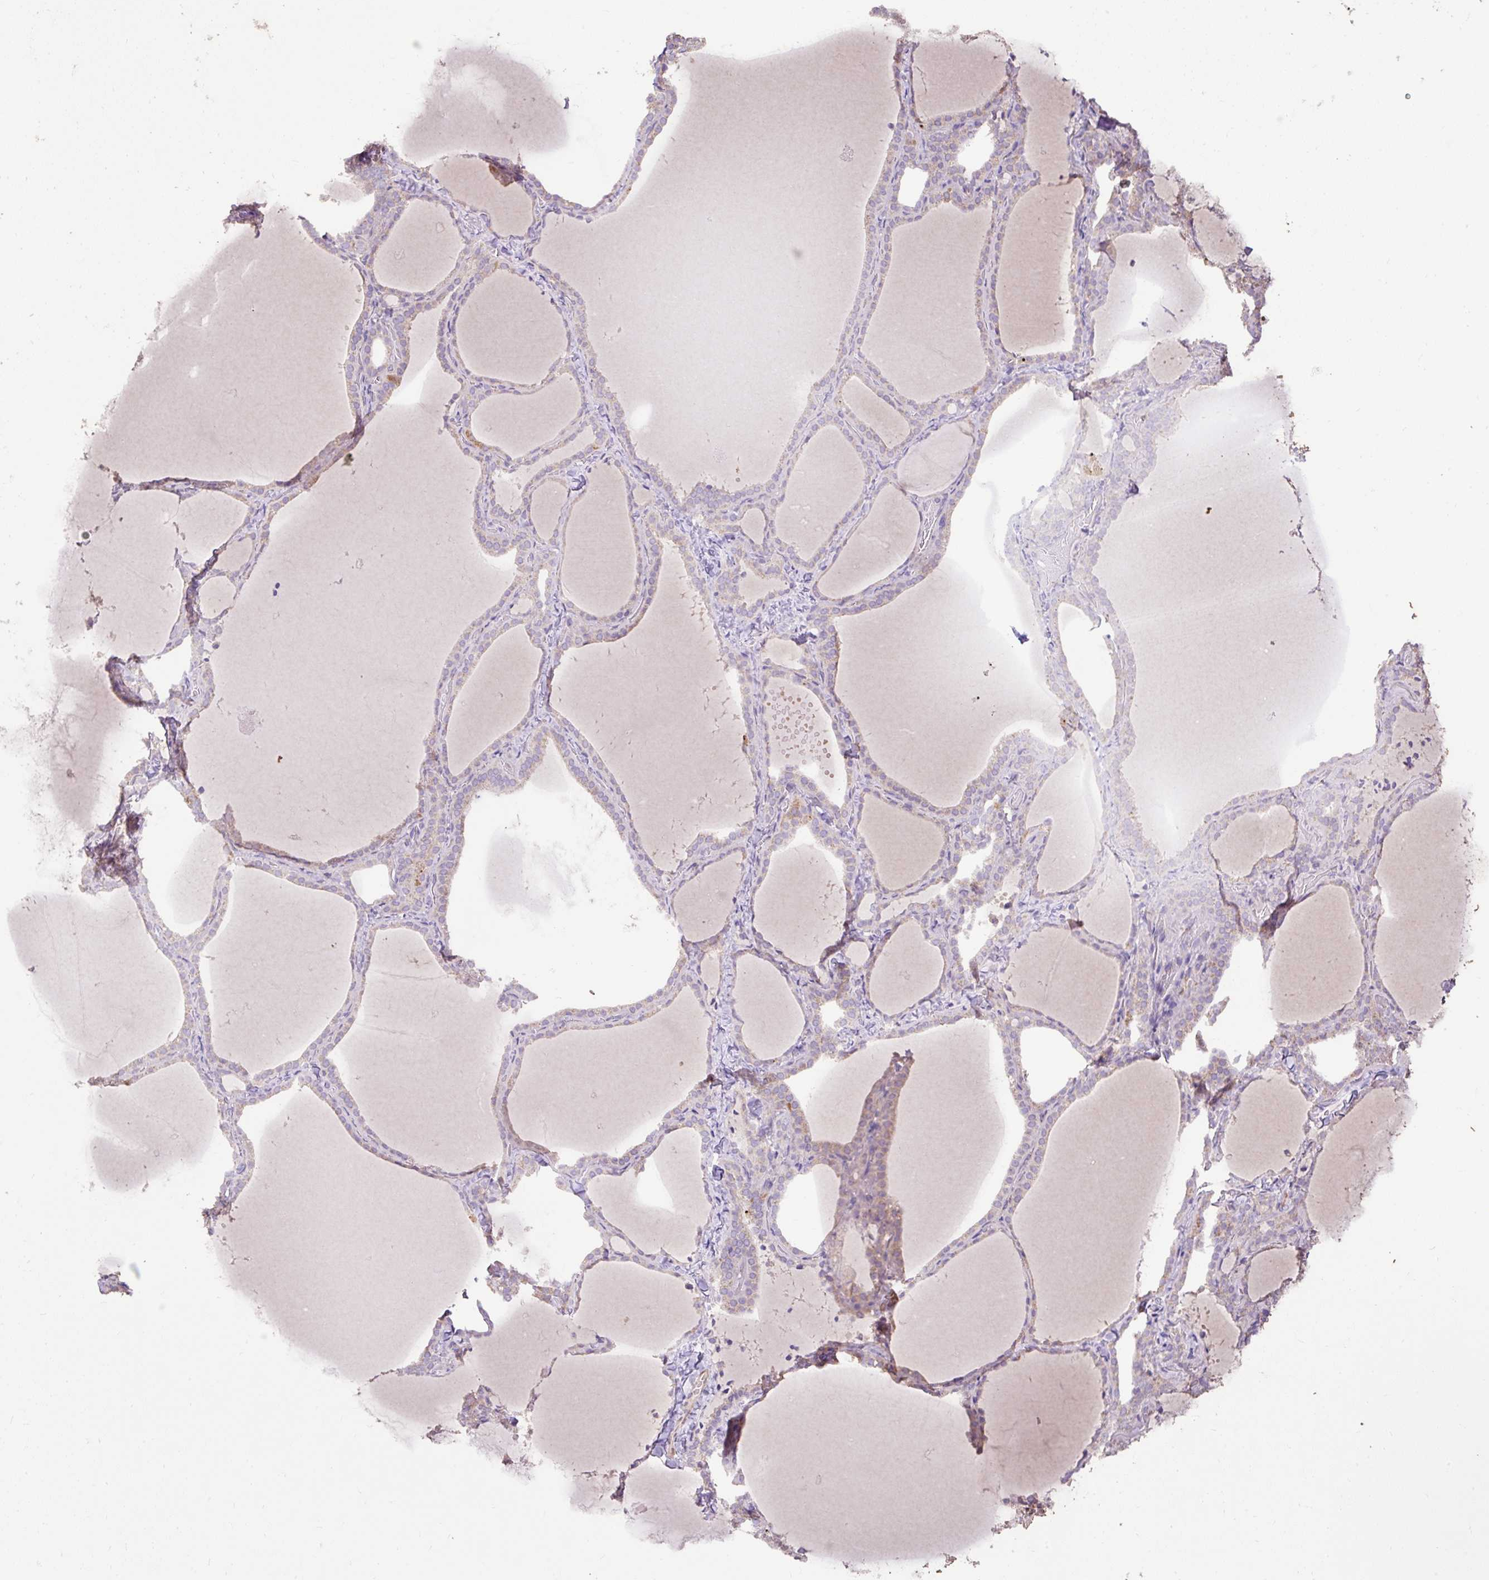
{"staining": {"intensity": "weak", "quantity": "25%-75%", "location": "cytoplasmic/membranous"}, "tissue": "thyroid gland", "cell_type": "Glandular cells", "image_type": "normal", "snomed": [{"axis": "morphology", "description": "Normal tissue, NOS"}, {"axis": "topography", "description": "Thyroid gland"}], "caption": "The photomicrograph reveals staining of benign thyroid gland, revealing weak cytoplasmic/membranous protein staining (brown color) within glandular cells. Nuclei are stained in blue.", "gene": "ABR", "patient": {"sex": "female", "age": 22}}